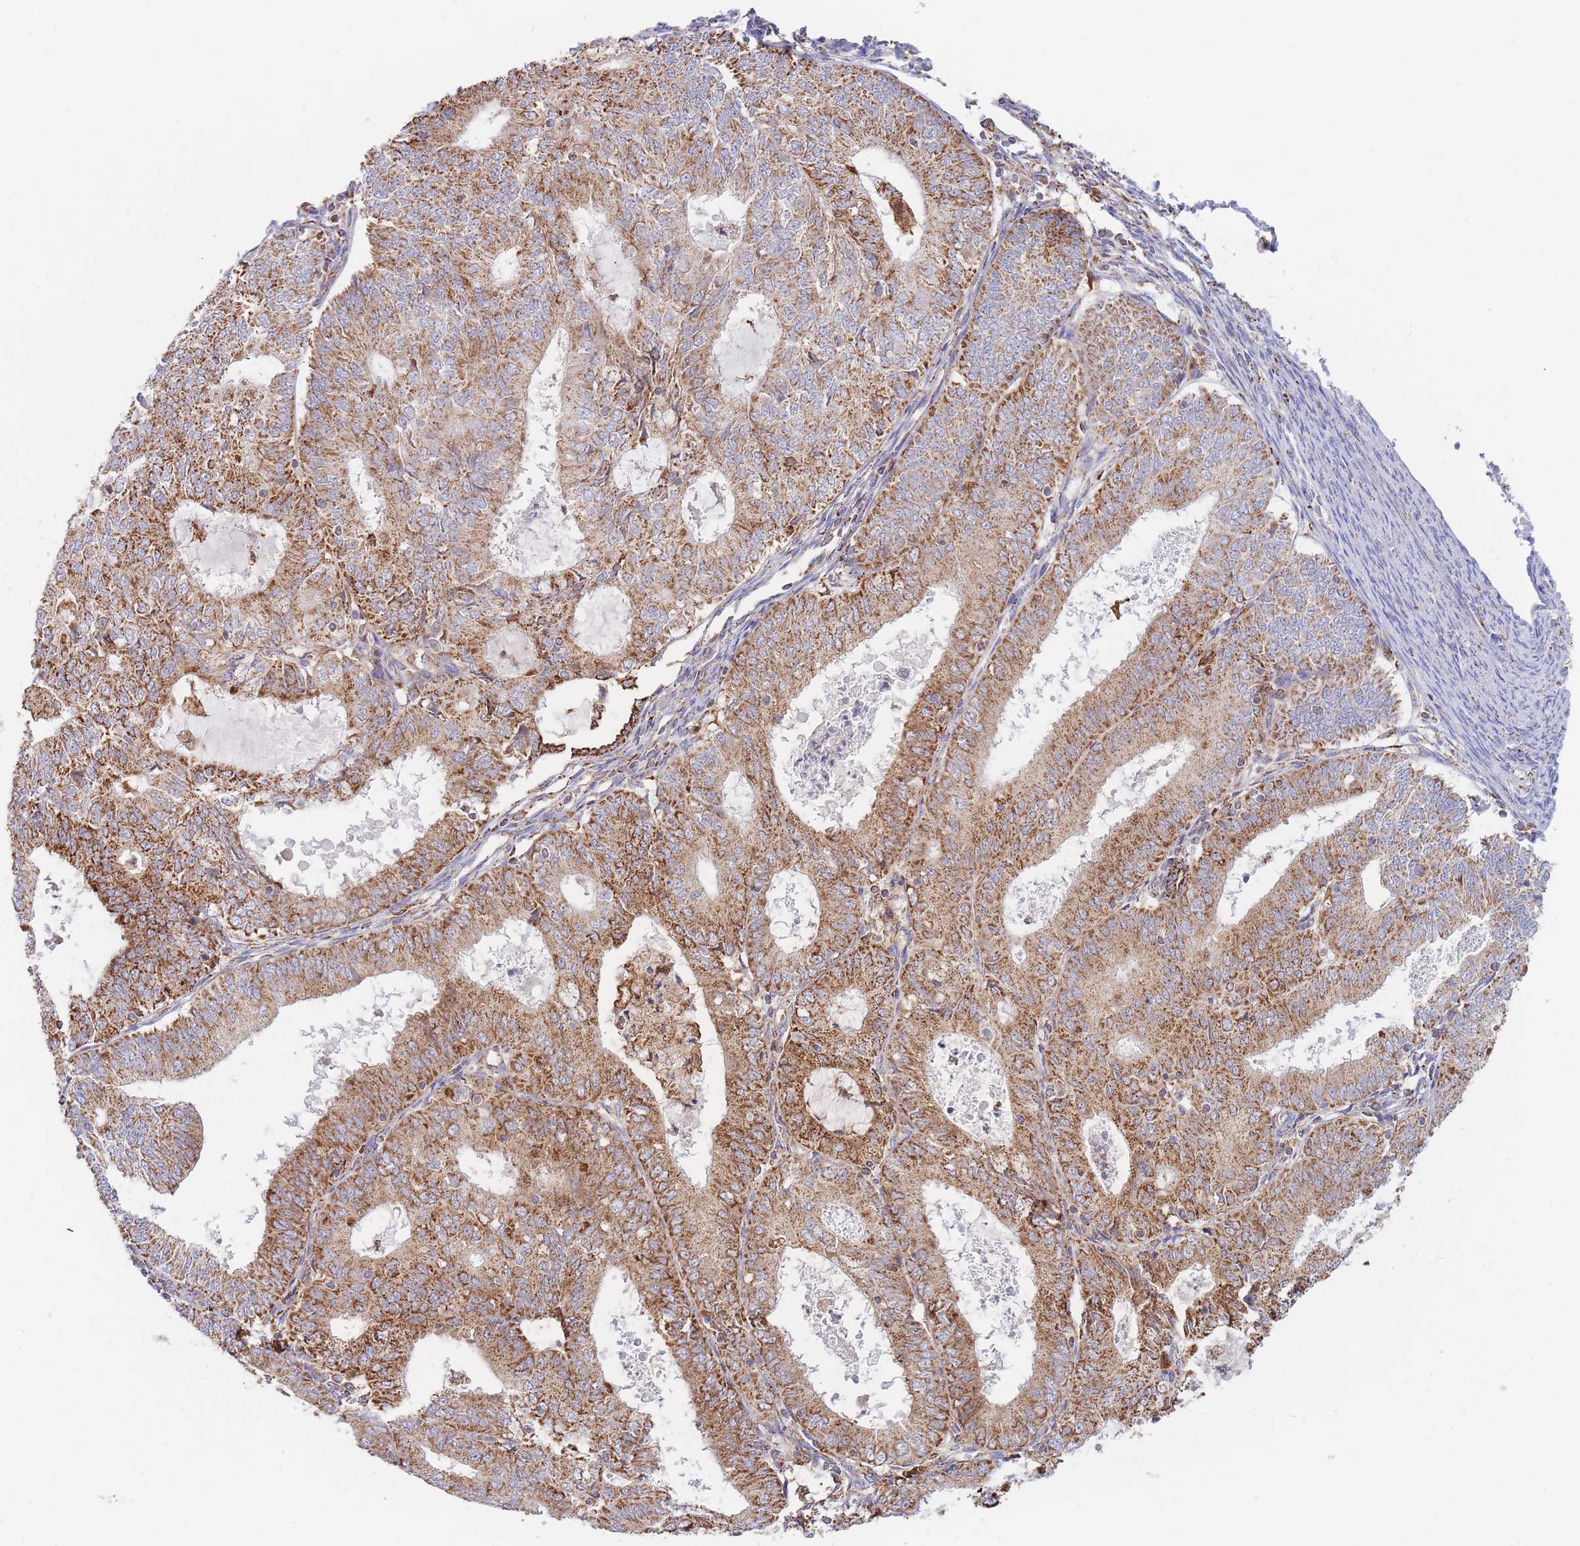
{"staining": {"intensity": "strong", "quantity": ">75%", "location": "cytoplasmic/membranous"}, "tissue": "endometrial cancer", "cell_type": "Tumor cells", "image_type": "cancer", "snomed": [{"axis": "morphology", "description": "Adenocarcinoma, NOS"}, {"axis": "topography", "description": "Endometrium"}], "caption": "This image displays IHC staining of endometrial cancer (adenocarcinoma), with high strong cytoplasmic/membranous expression in approximately >75% of tumor cells.", "gene": "MRPL17", "patient": {"sex": "female", "age": 57}}